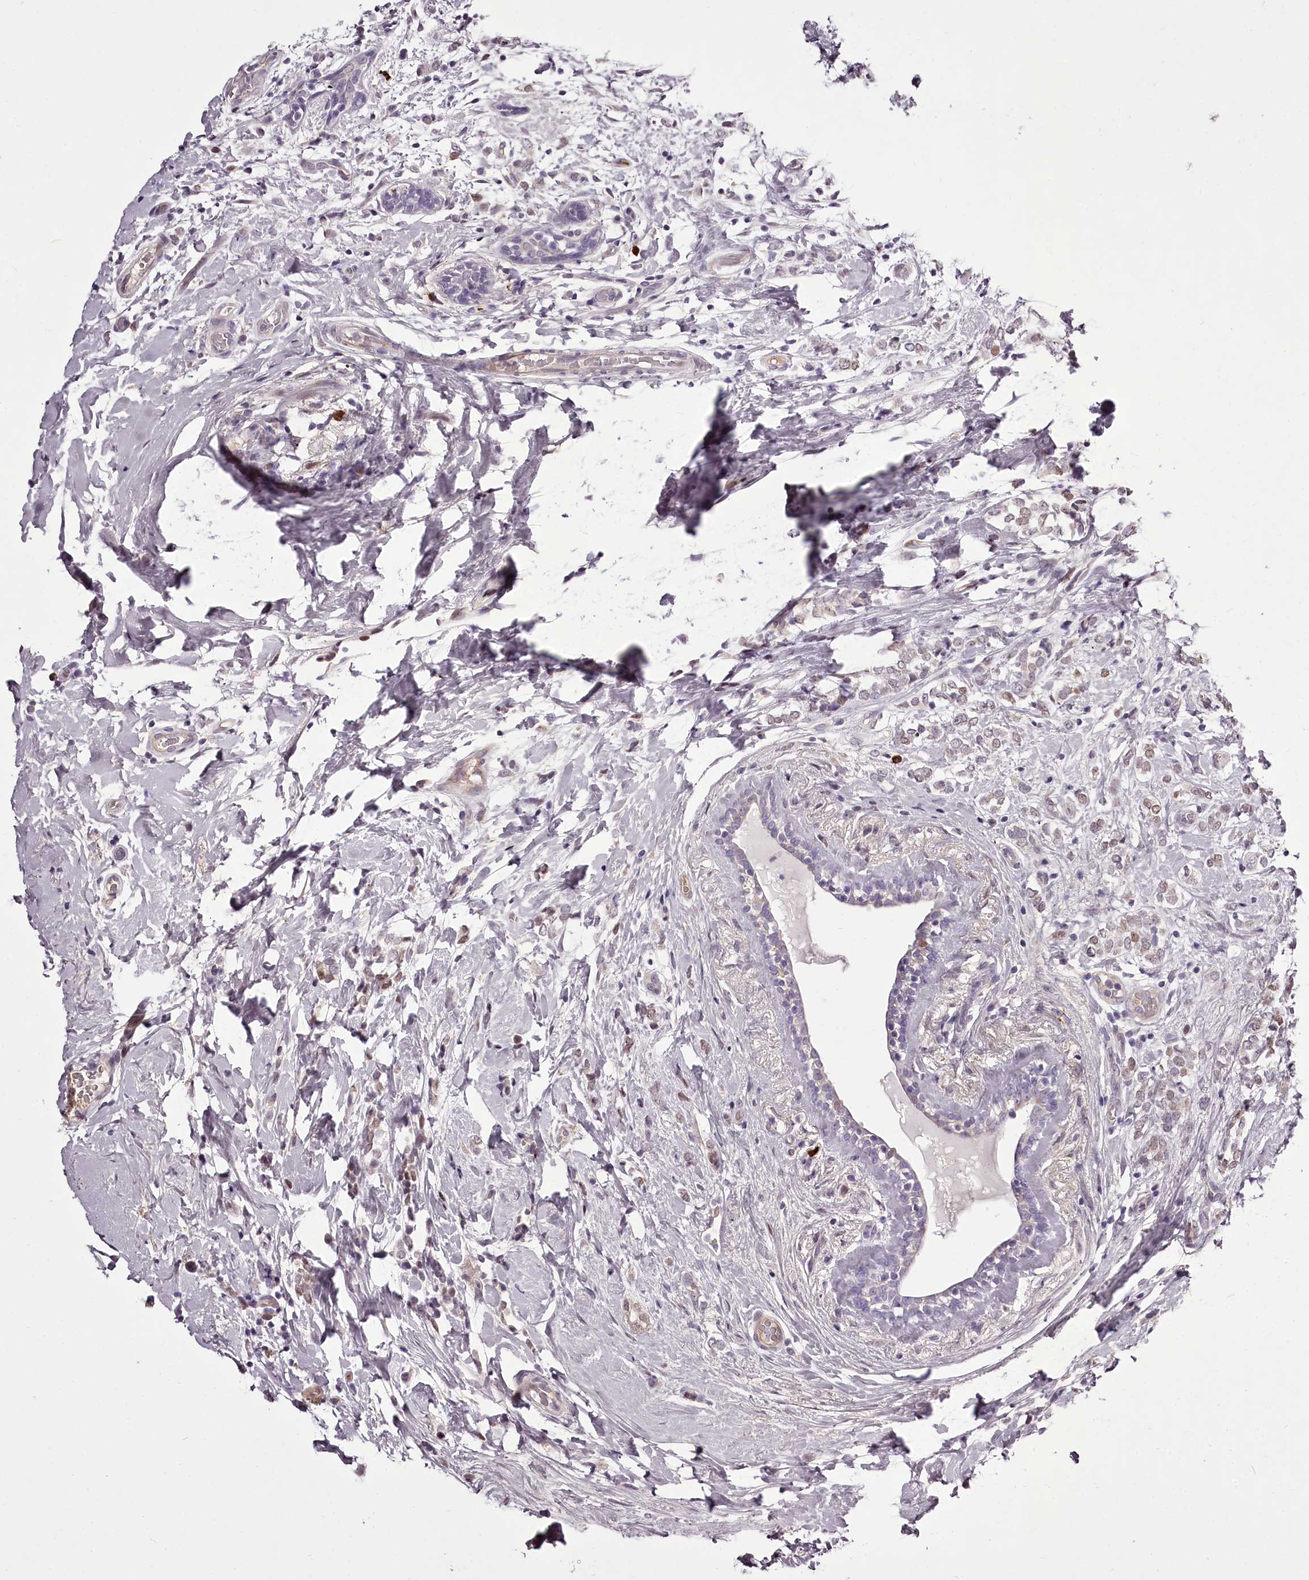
{"staining": {"intensity": "weak", "quantity": "25%-75%", "location": "nuclear"}, "tissue": "breast cancer", "cell_type": "Tumor cells", "image_type": "cancer", "snomed": [{"axis": "morphology", "description": "Normal tissue, NOS"}, {"axis": "morphology", "description": "Lobular carcinoma"}, {"axis": "topography", "description": "Breast"}], "caption": "Immunohistochemistry of human lobular carcinoma (breast) exhibits low levels of weak nuclear staining in about 25%-75% of tumor cells.", "gene": "C1orf56", "patient": {"sex": "female", "age": 47}}